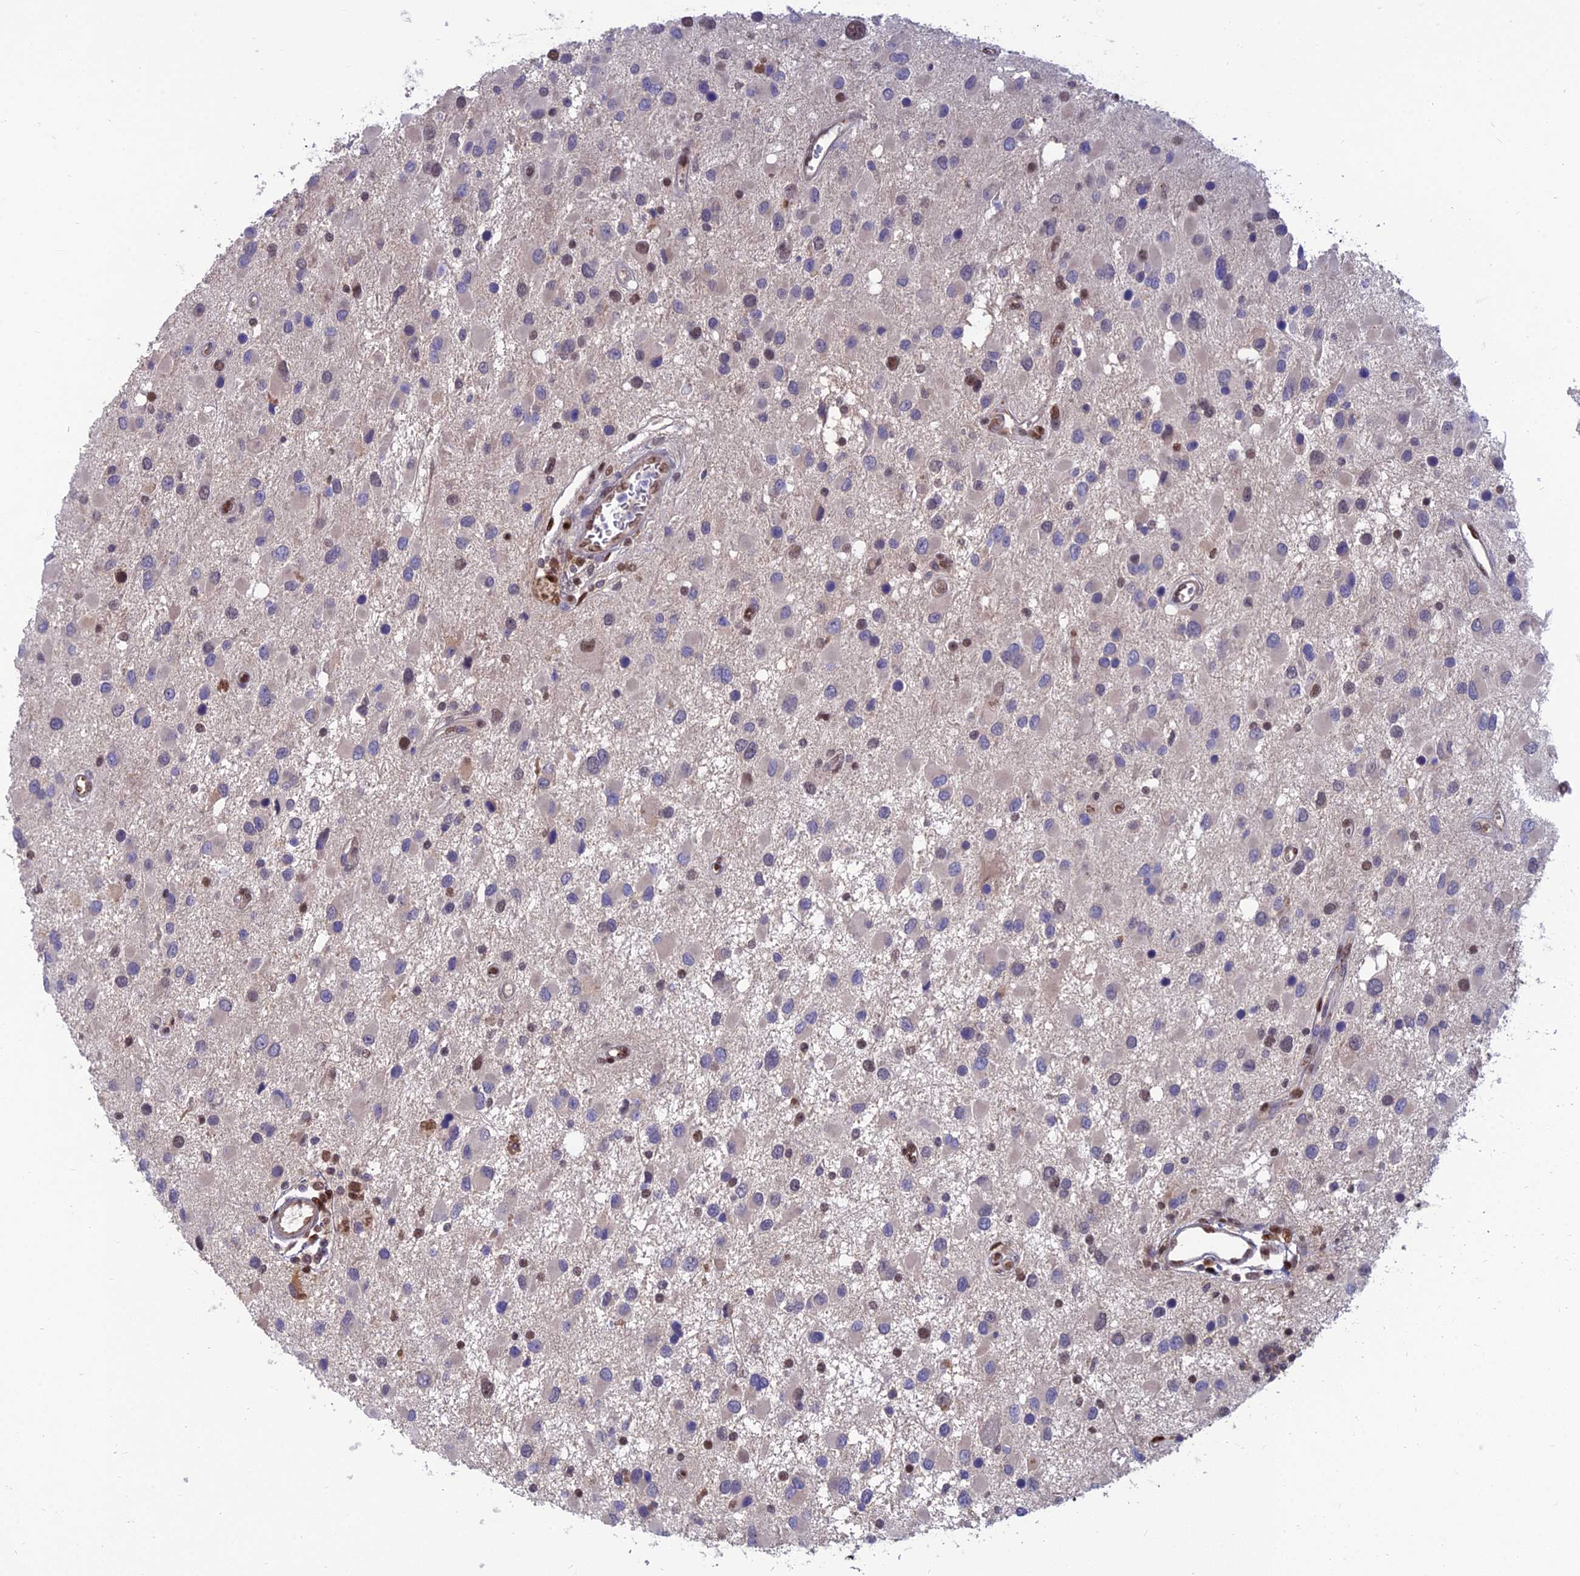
{"staining": {"intensity": "negative", "quantity": "none", "location": "none"}, "tissue": "glioma", "cell_type": "Tumor cells", "image_type": "cancer", "snomed": [{"axis": "morphology", "description": "Glioma, malignant, High grade"}, {"axis": "topography", "description": "Brain"}], "caption": "DAB (3,3'-diaminobenzidine) immunohistochemical staining of human glioma demonstrates no significant staining in tumor cells. Brightfield microscopy of immunohistochemistry (IHC) stained with DAB (brown) and hematoxylin (blue), captured at high magnification.", "gene": "DNPEP", "patient": {"sex": "male", "age": 53}}